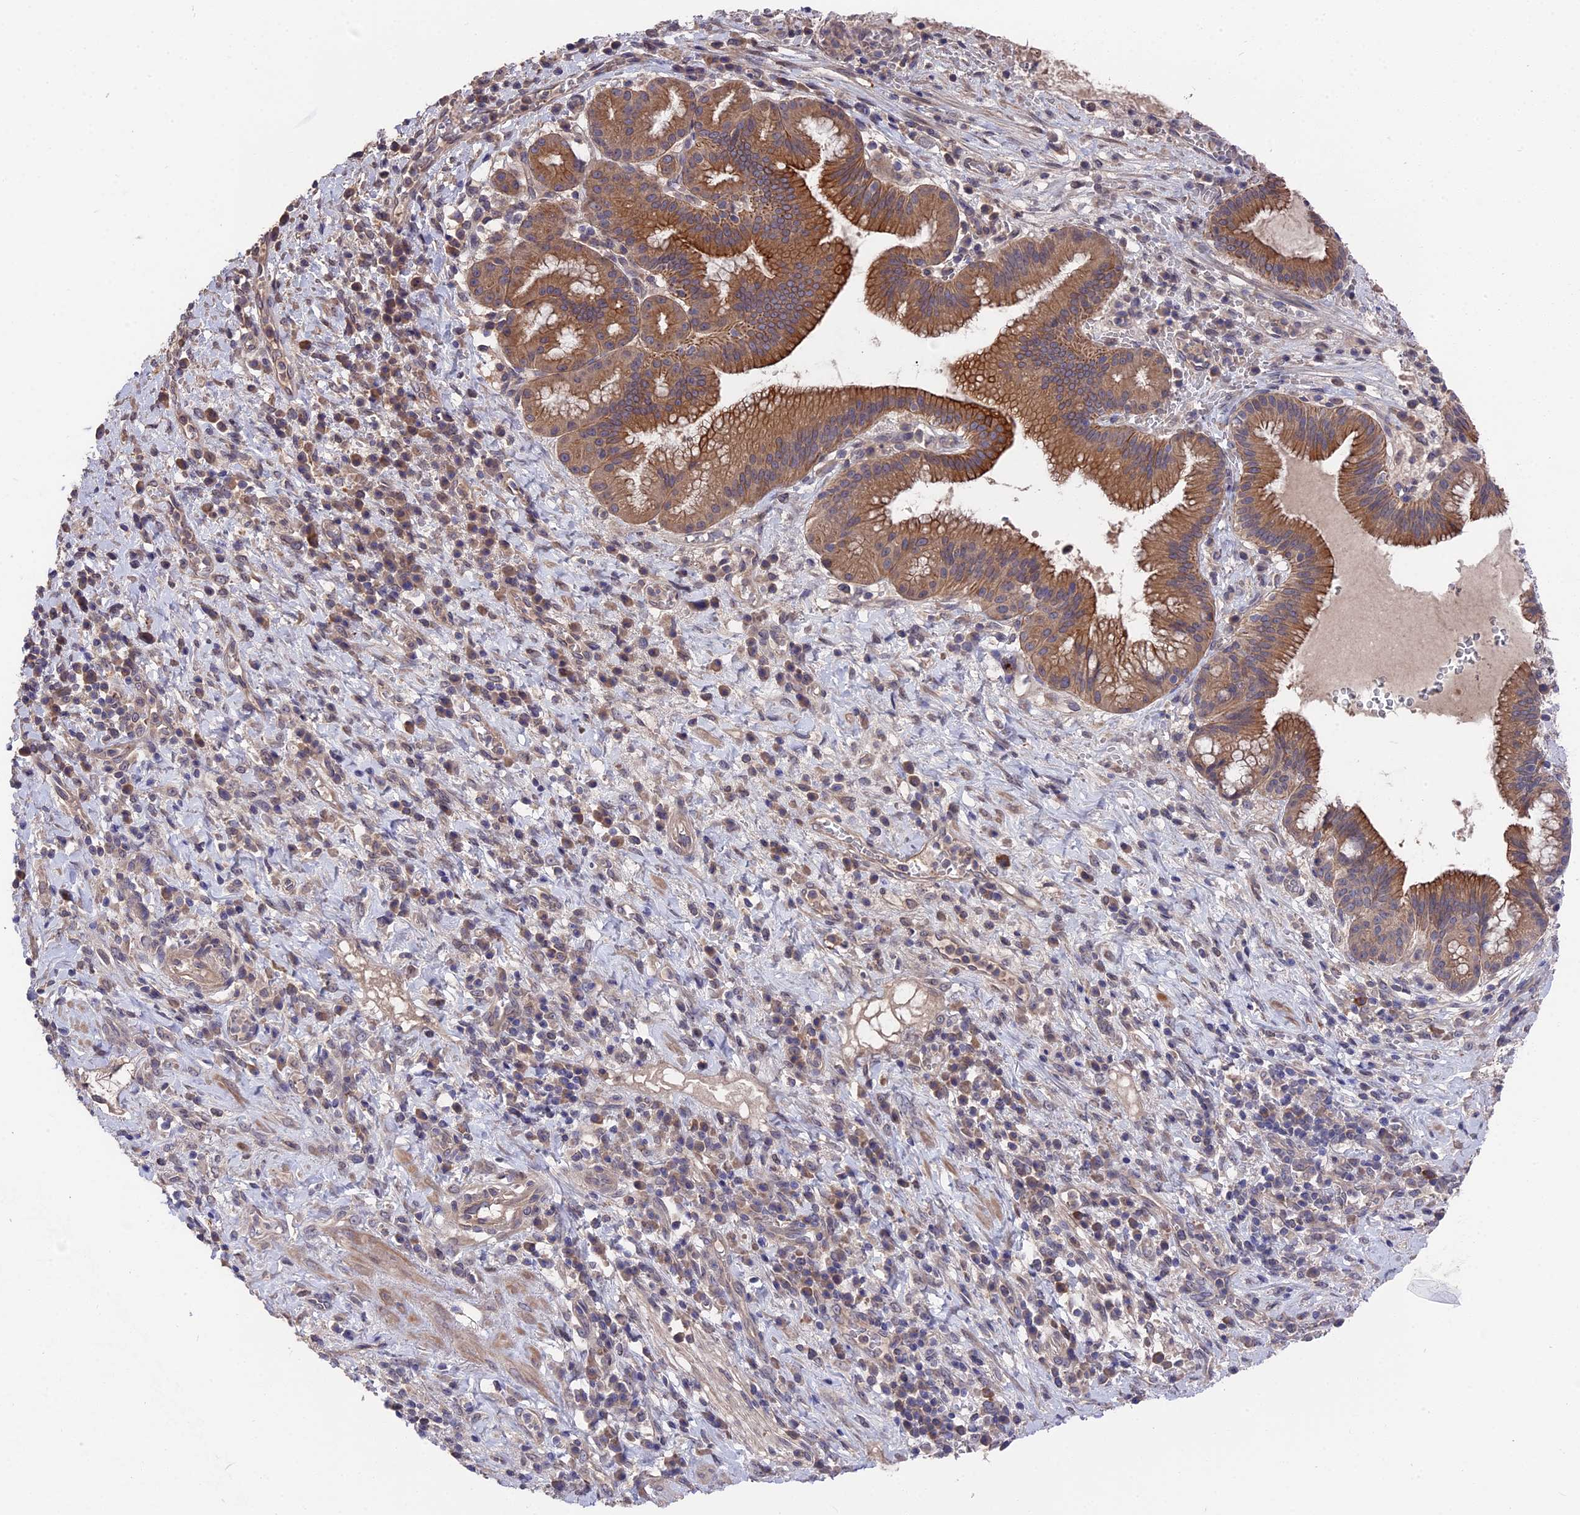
{"staining": {"intensity": "strong", "quantity": ">75%", "location": "cytoplasmic/membranous"}, "tissue": "pancreatic cancer", "cell_type": "Tumor cells", "image_type": "cancer", "snomed": [{"axis": "morphology", "description": "Adenocarcinoma, NOS"}, {"axis": "topography", "description": "Pancreas"}], "caption": "Approximately >75% of tumor cells in pancreatic adenocarcinoma display strong cytoplasmic/membranous protein staining as visualized by brown immunohistochemical staining.", "gene": "ZCCHC2", "patient": {"sex": "male", "age": 72}}